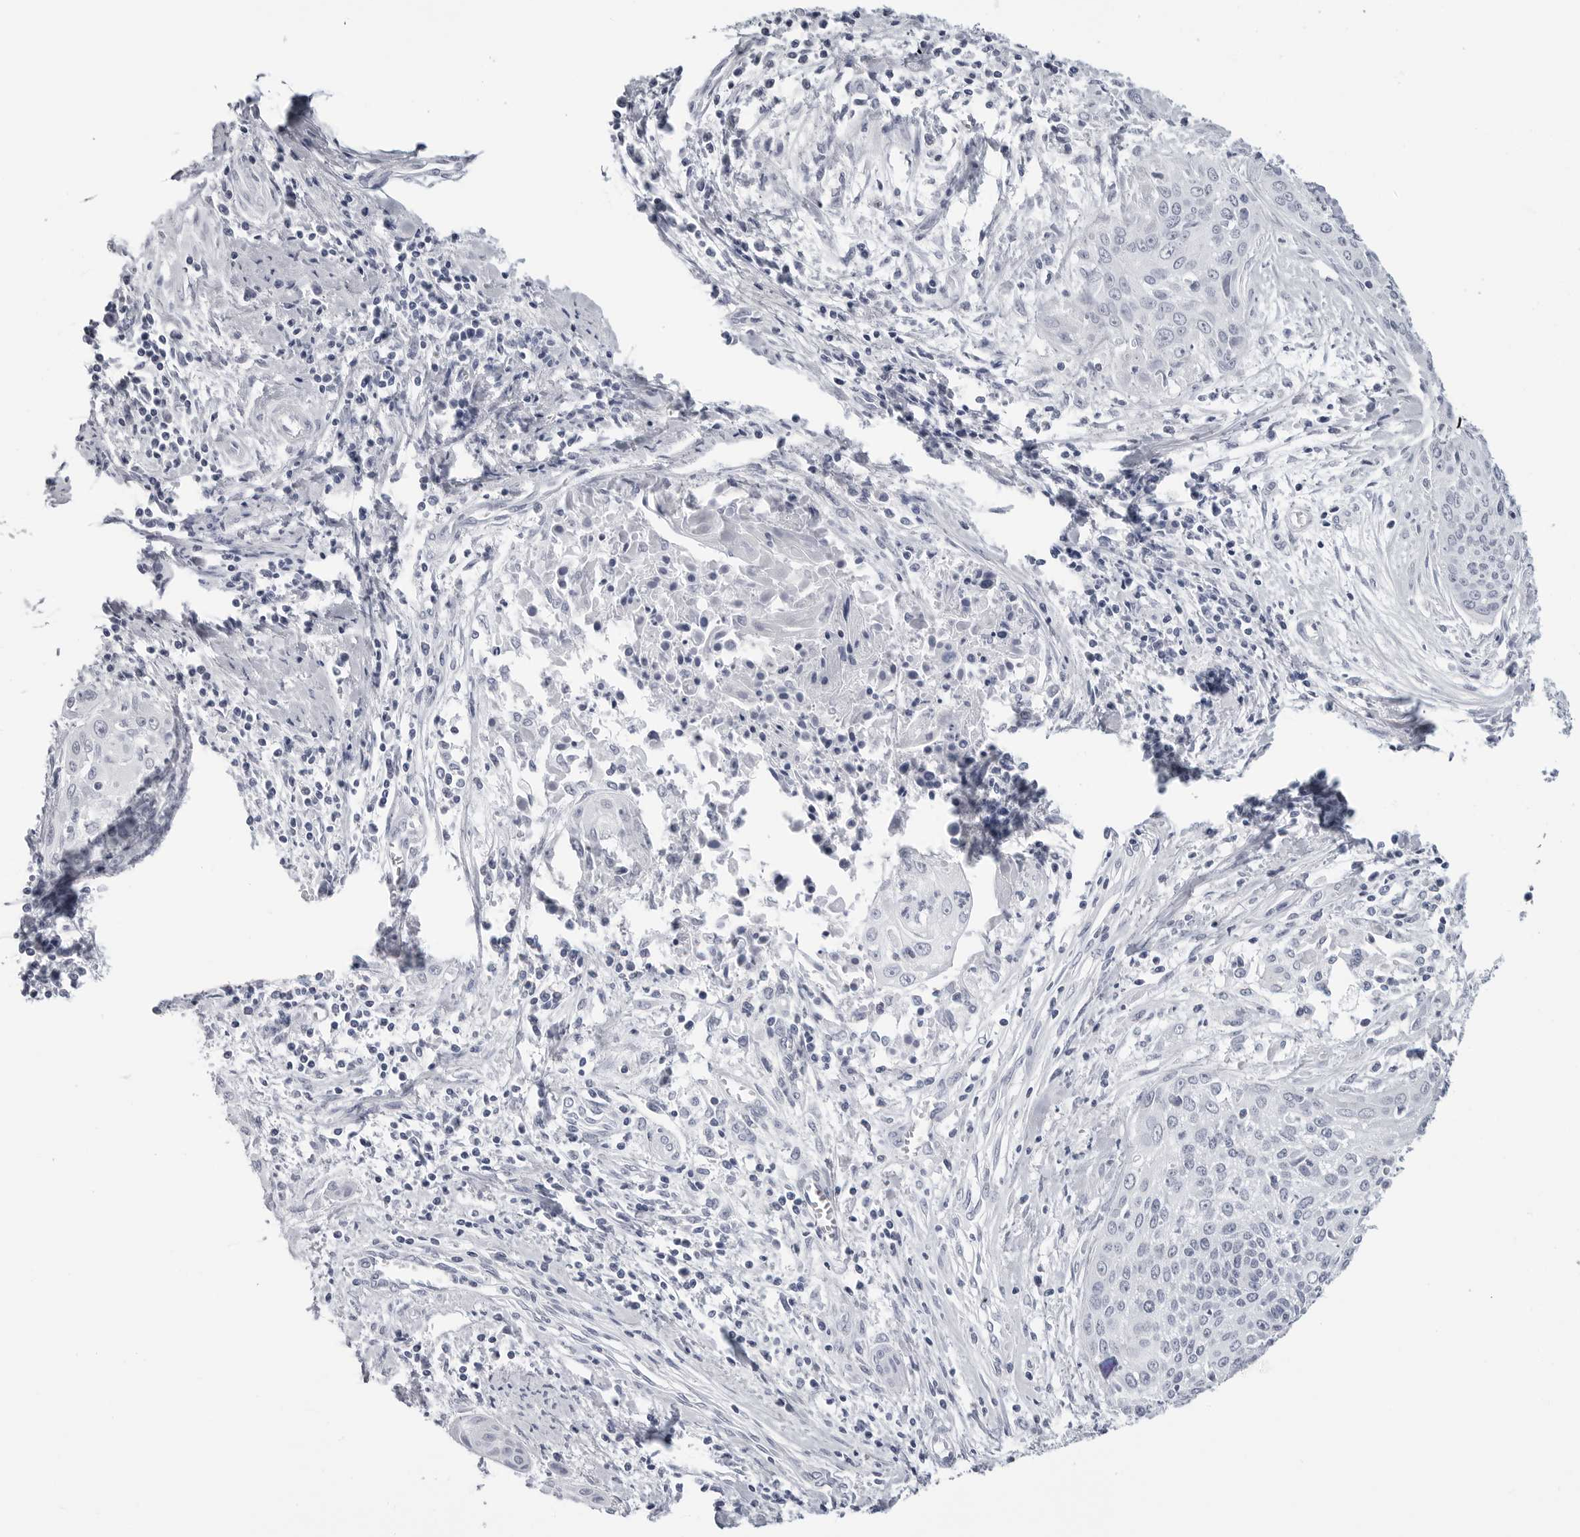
{"staining": {"intensity": "negative", "quantity": "none", "location": "none"}, "tissue": "cervical cancer", "cell_type": "Tumor cells", "image_type": "cancer", "snomed": [{"axis": "morphology", "description": "Squamous cell carcinoma, NOS"}, {"axis": "topography", "description": "Cervix"}], "caption": "High power microscopy micrograph of an immunohistochemistry histopathology image of cervical cancer (squamous cell carcinoma), revealing no significant positivity in tumor cells.", "gene": "PGA3", "patient": {"sex": "female", "age": 55}}